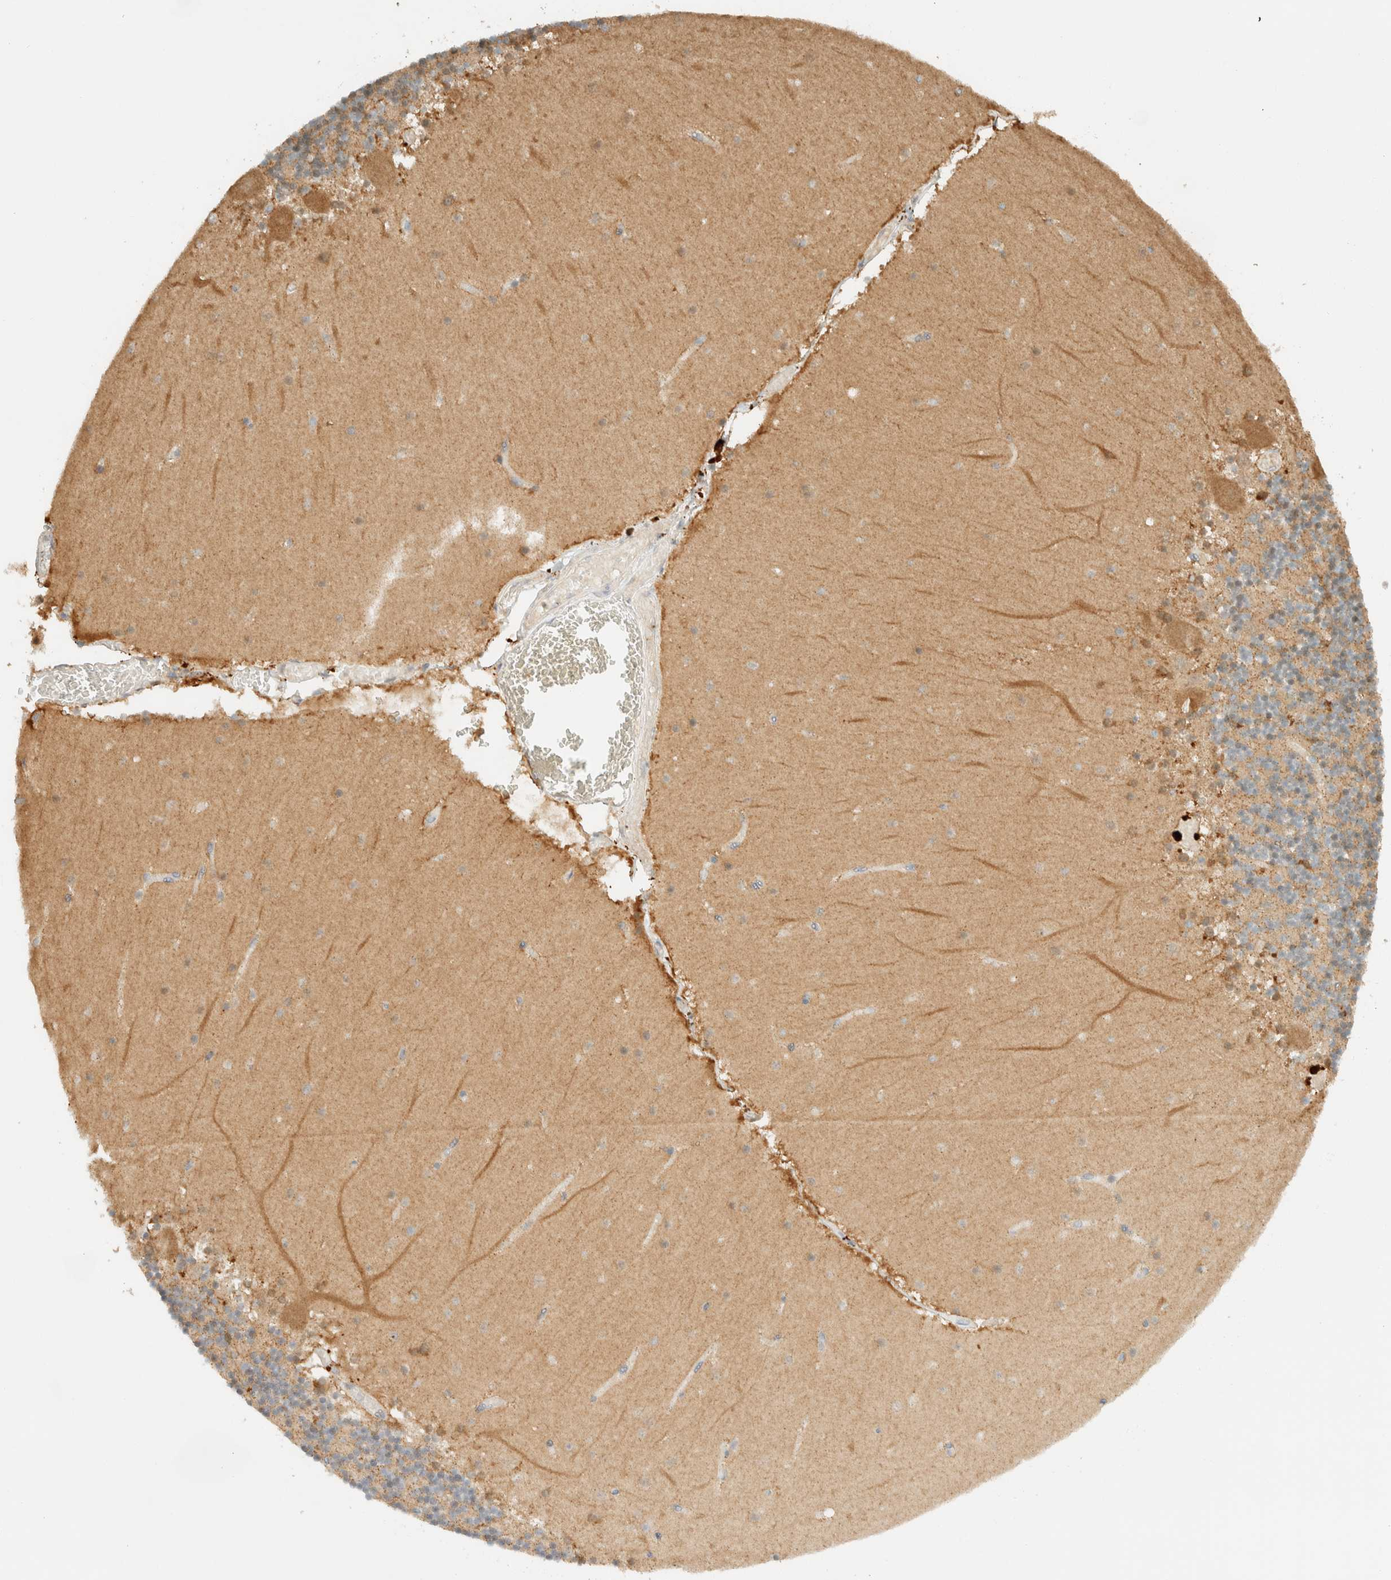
{"staining": {"intensity": "weak", "quantity": "<25%", "location": "cytoplasmic/membranous"}, "tissue": "cerebellum", "cell_type": "Cells in granular layer", "image_type": "normal", "snomed": [{"axis": "morphology", "description": "Normal tissue, NOS"}, {"axis": "topography", "description": "Cerebellum"}], "caption": "The photomicrograph shows no staining of cells in granular layer in normal cerebellum. (DAB (3,3'-diaminobenzidine) immunohistochemistry with hematoxylin counter stain).", "gene": "KIFAP3", "patient": {"sex": "female", "age": 28}}